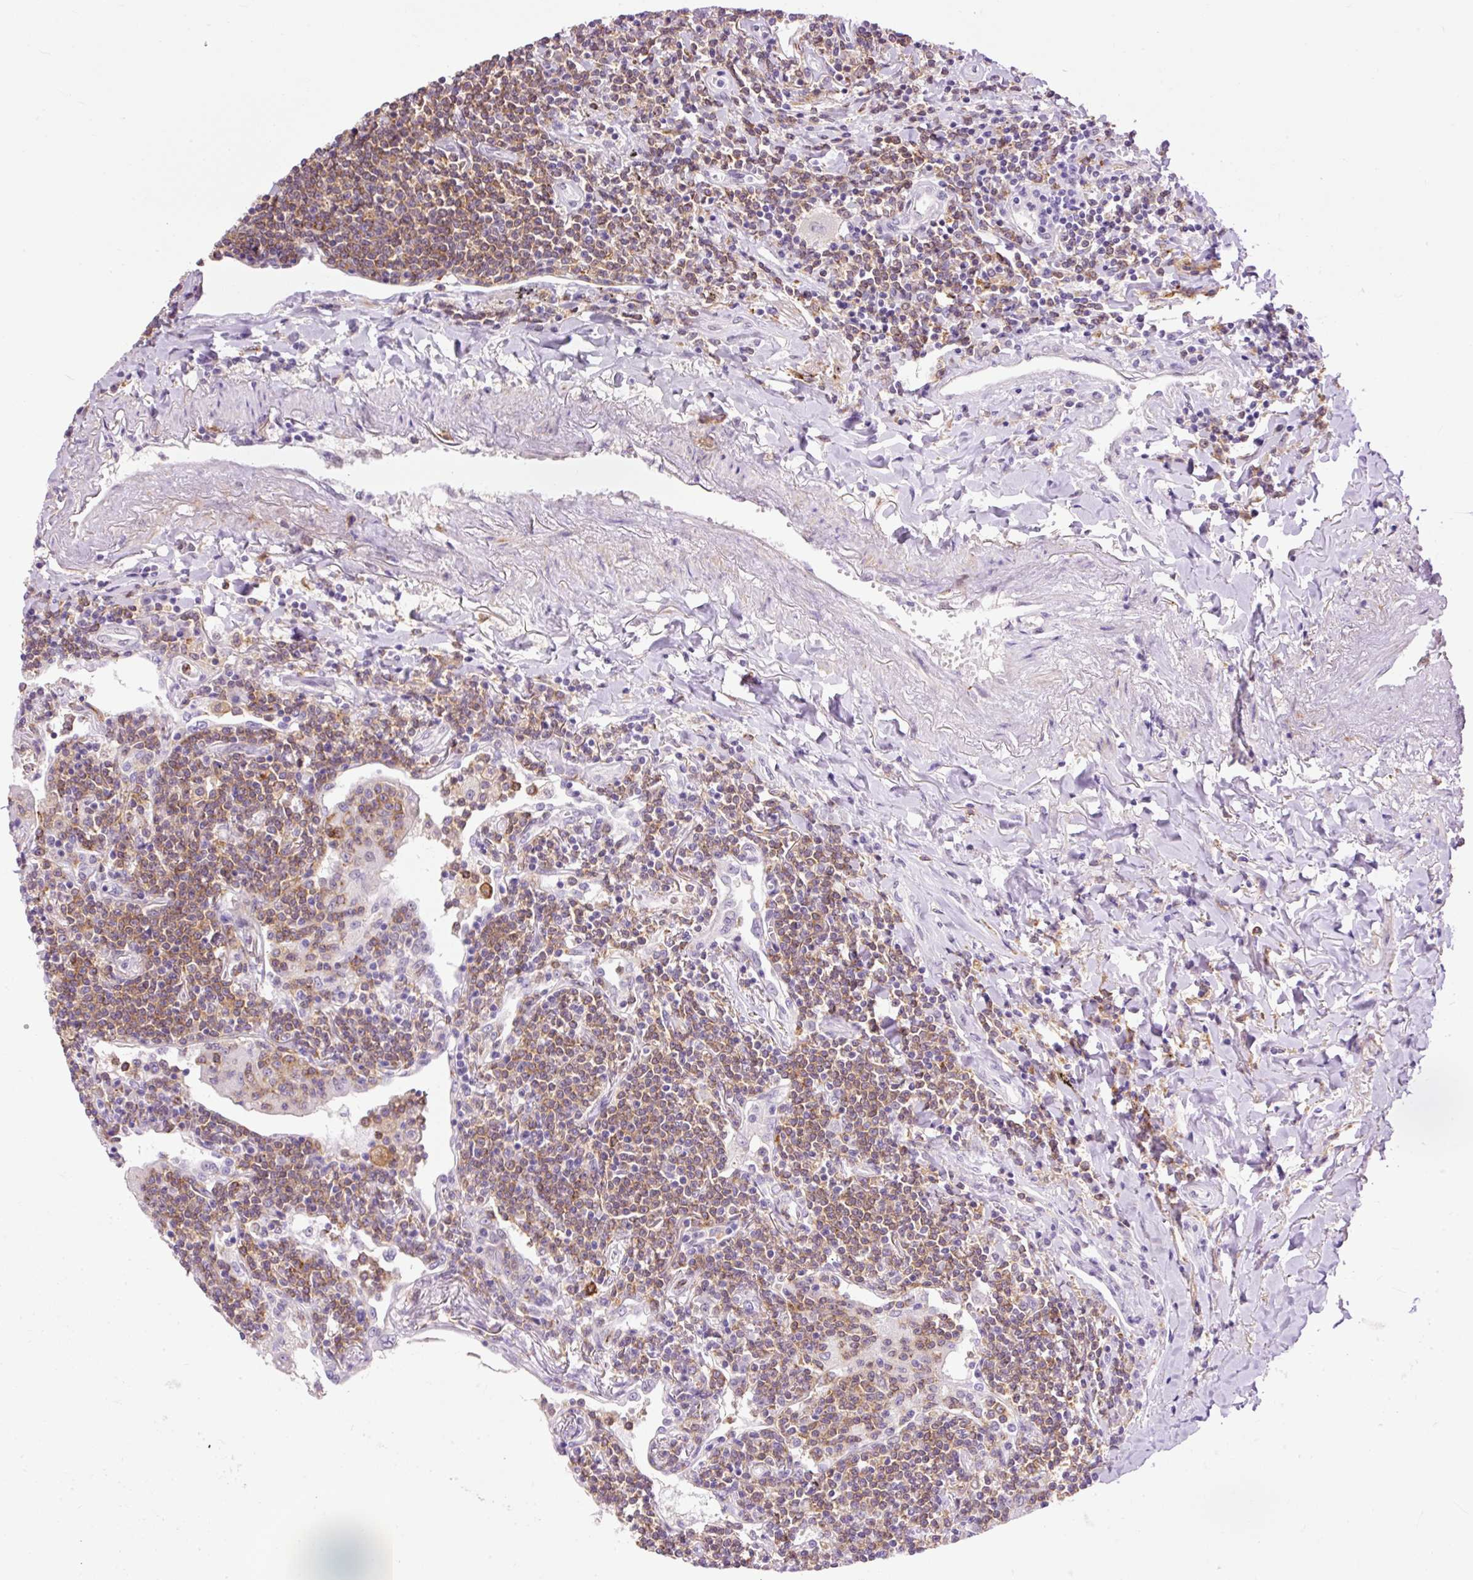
{"staining": {"intensity": "moderate", "quantity": ">75%", "location": "cytoplasmic/membranous"}, "tissue": "lymphoma", "cell_type": "Tumor cells", "image_type": "cancer", "snomed": [{"axis": "morphology", "description": "Malignant lymphoma, non-Hodgkin's type, Low grade"}, {"axis": "topography", "description": "Lung"}], "caption": "A micrograph of malignant lymphoma, non-Hodgkin's type (low-grade) stained for a protein demonstrates moderate cytoplasmic/membranous brown staining in tumor cells.", "gene": "LY86", "patient": {"sex": "female", "age": 71}}